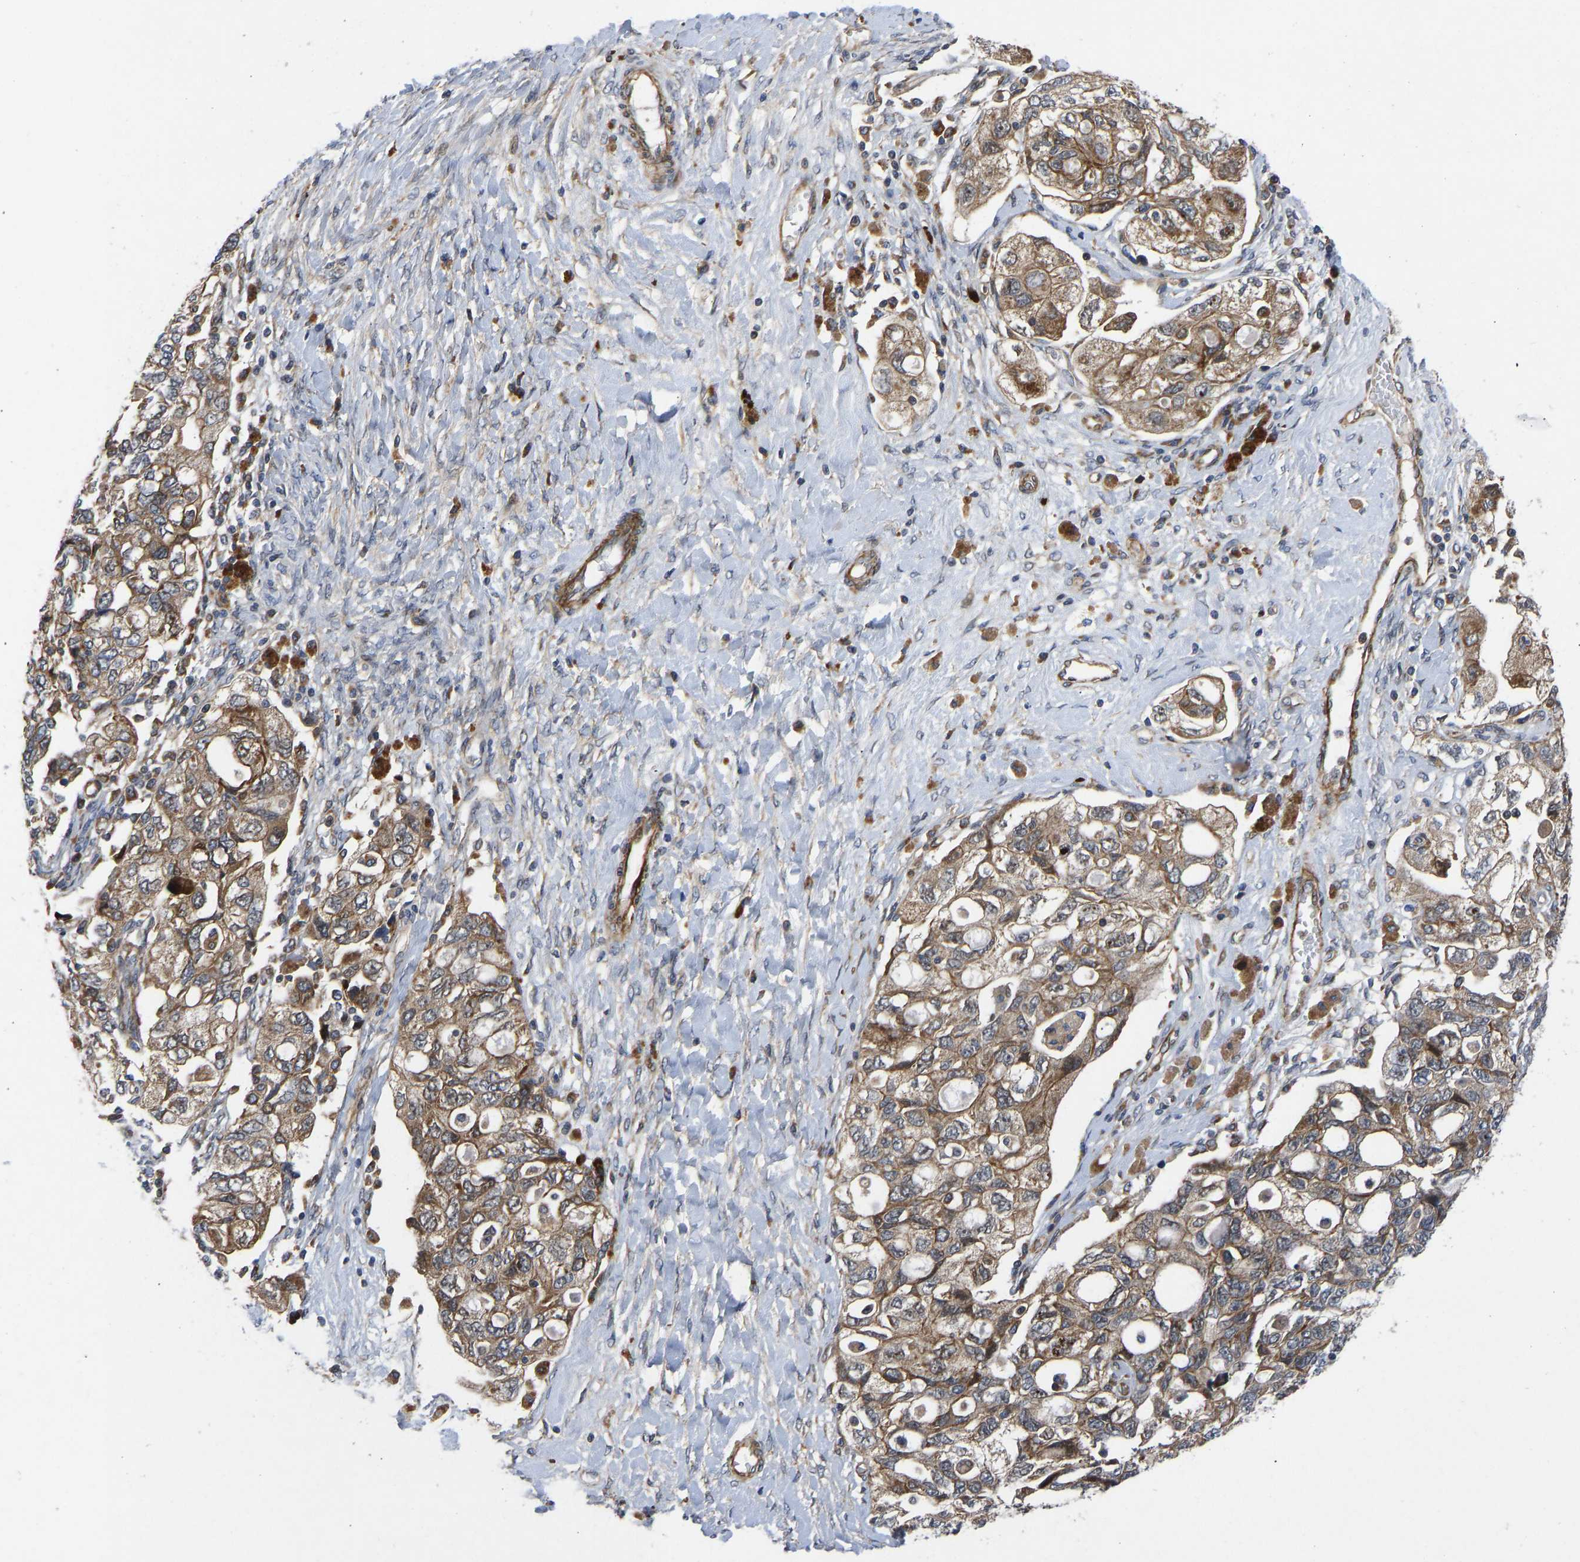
{"staining": {"intensity": "moderate", "quantity": ">75%", "location": "cytoplasmic/membranous"}, "tissue": "ovarian cancer", "cell_type": "Tumor cells", "image_type": "cancer", "snomed": [{"axis": "morphology", "description": "Carcinoma, NOS"}, {"axis": "morphology", "description": "Cystadenocarcinoma, serous, NOS"}, {"axis": "topography", "description": "Ovary"}], "caption": "Immunohistochemistry of ovarian cancer (carcinoma) reveals medium levels of moderate cytoplasmic/membranous expression in about >75% of tumor cells.", "gene": "TMEM38B", "patient": {"sex": "female", "age": 69}}